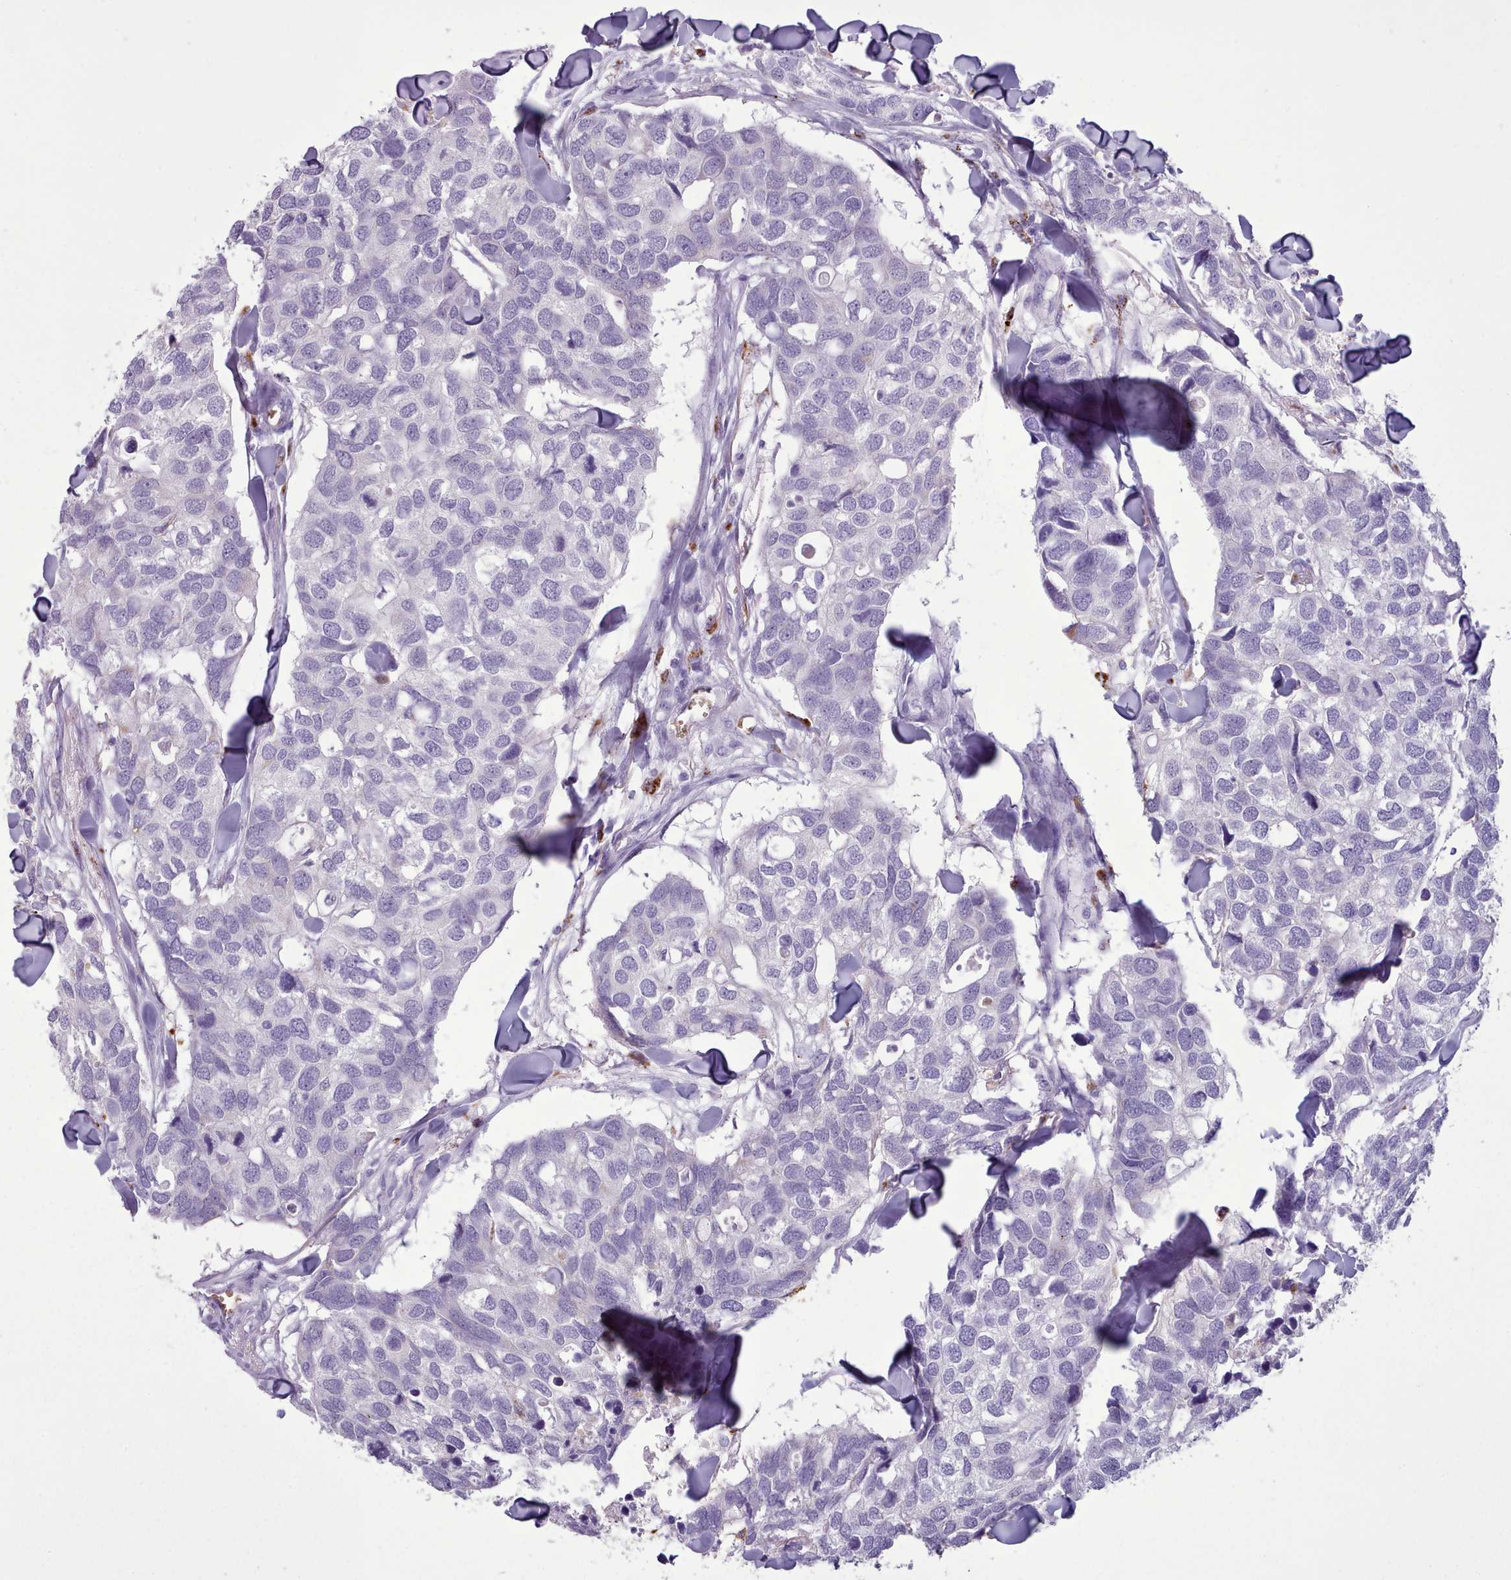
{"staining": {"intensity": "negative", "quantity": "none", "location": "none"}, "tissue": "breast cancer", "cell_type": "Tumor cells", "image_type": "cancer", "snomed": [{"axis": "morphology", "description": "Duct carcinoma"}, {"axis": "topography", "description": "Breast"}], "caption": "Breast cancer (intraductal carcinoma) was stained to show a protein in brown. There is no significant staining in tumor cells. (DAB immunohistochemistry (IHC), high magnification).", "gene": "AK4", "patient": {"sex": "female", "age": 83}}